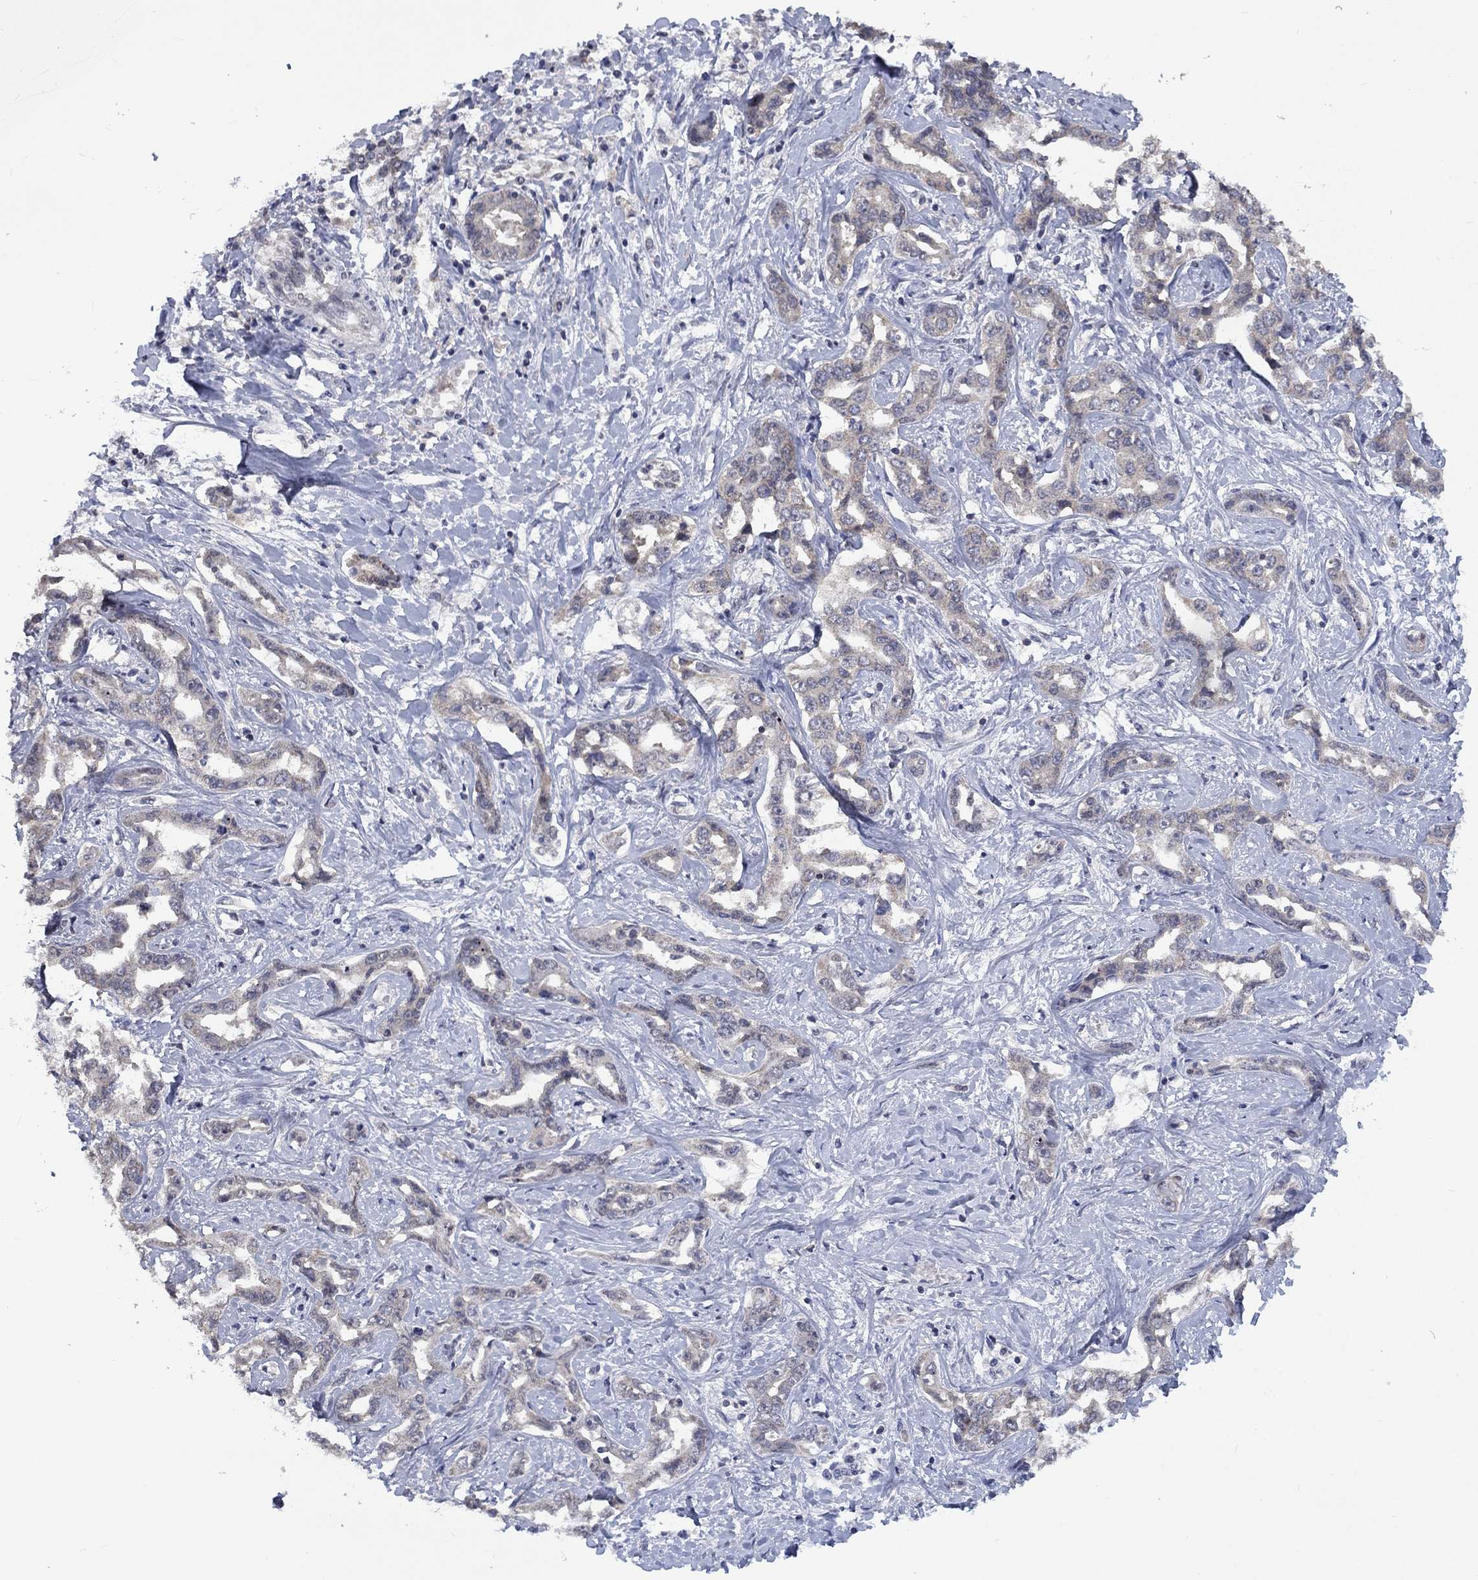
{"staining": {"intensity": "weak", "quantity": "<25%", "location": "cytoplasmic/membranous"}, "tissue": "liver cancer", "cell_type": "Tumor cells", "image_type": "cancer", "snomed": [{"axis": "morphology", "description": "Cholangiocarcinoma"}, {"axis": "topography", "description": "Liver"}], "caption": "Tumor cells show no significant staining in cholangiocarcinoma (liver).", "gene": "SPATA33", "patient": {"sex": "male", "age": 59}}